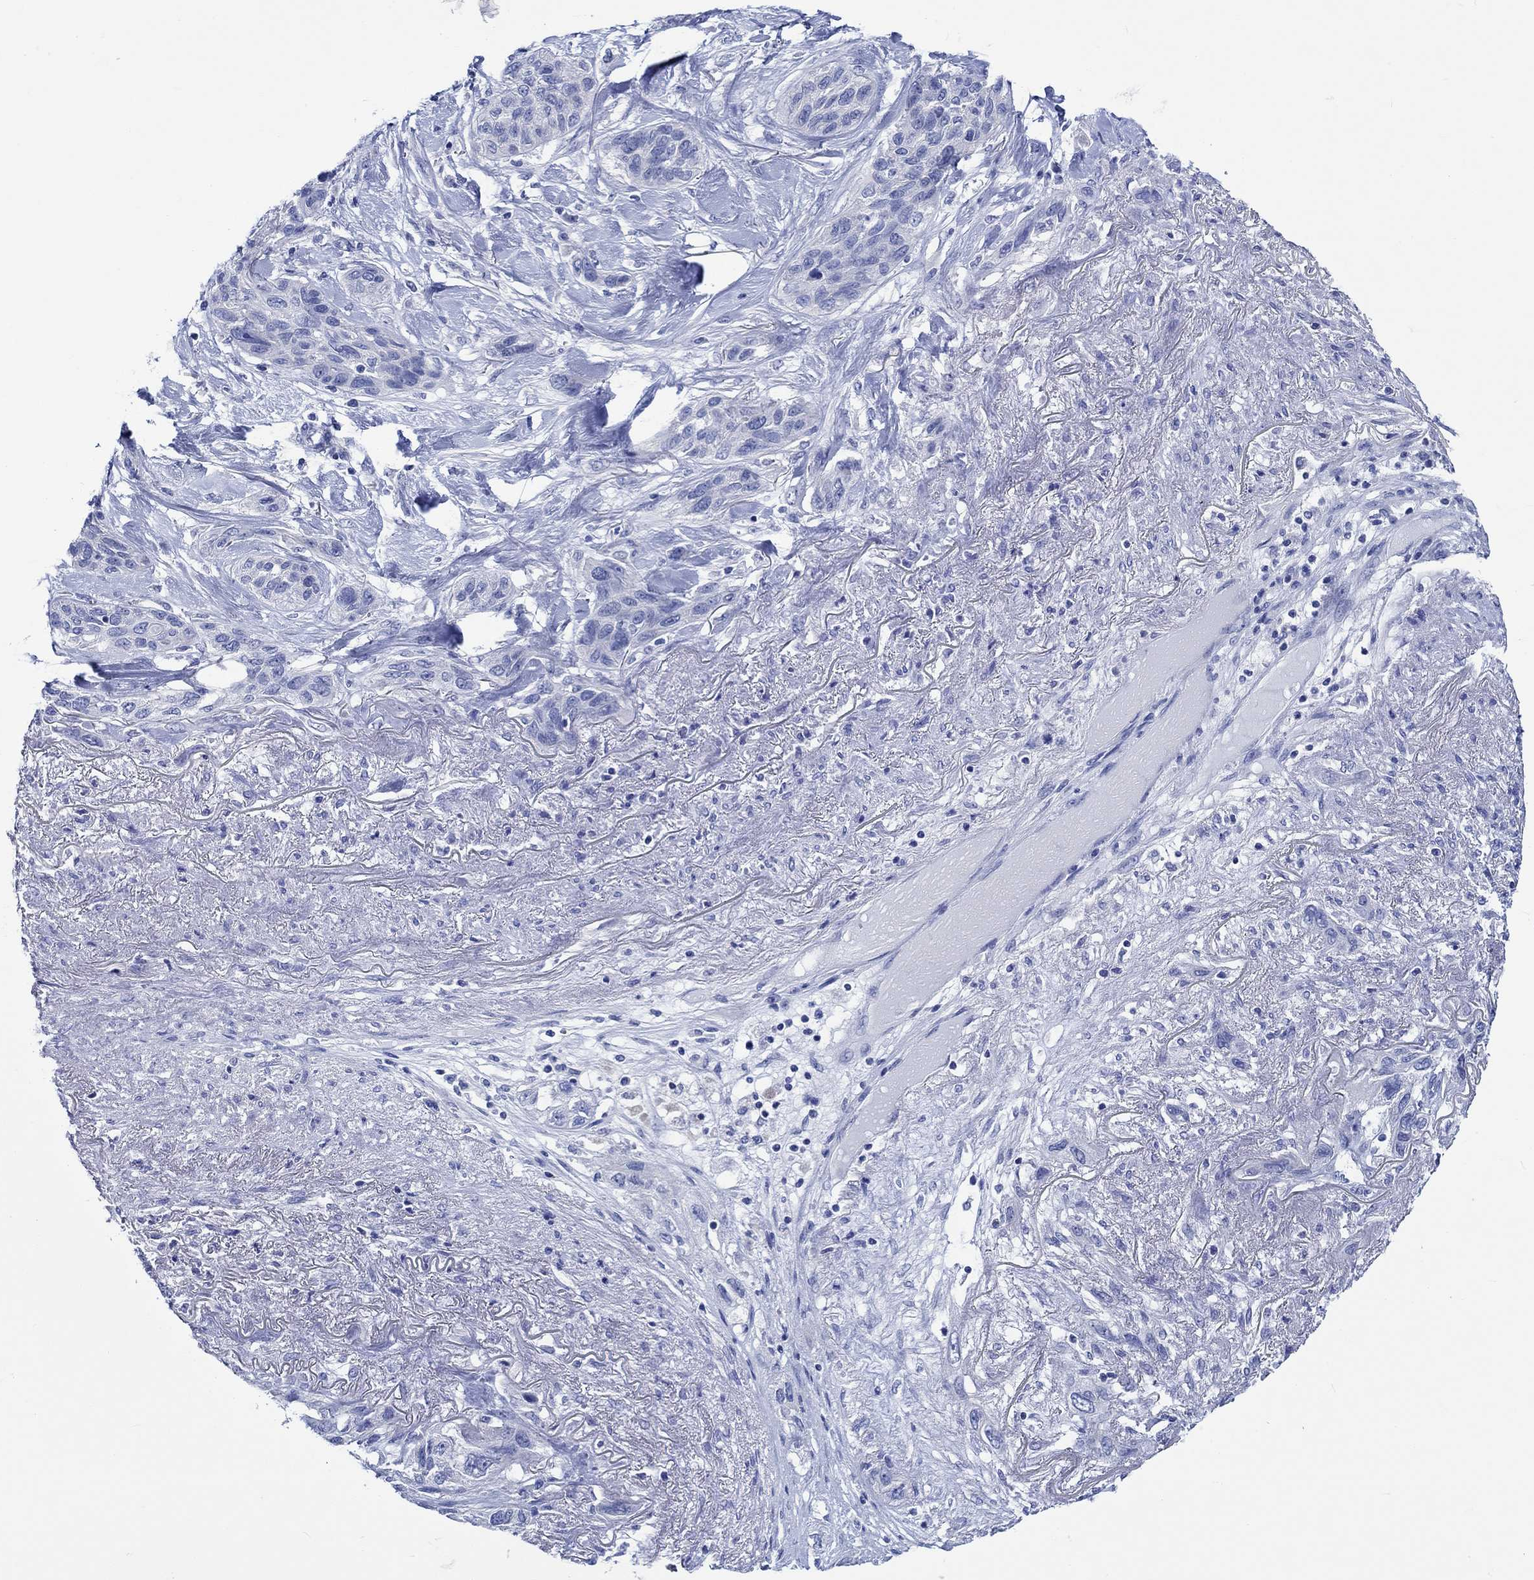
{"staining": {"intensity": "negative", "quantity": "none", "location": "none"}, "tissue": "lung cancer", "cell_type": "Tumor cells", "image_type": "cancer", "snomed": [{"axis": "morphology", "description": "Squamous cell carcinoma, NOS"}, {"axis": "topography", "description": "Lung"}], "caption": "A high-resolution micrograph shows IHC staining of lung squamous cell carcinoma, which shows no significant expression in tumor cells. (DAB immunohistochemistry (IHC) visualized using brightfield microscopy, high magnification).", "gene": "PTPRN2", "patient": {"sex": "female", "age": 70}}